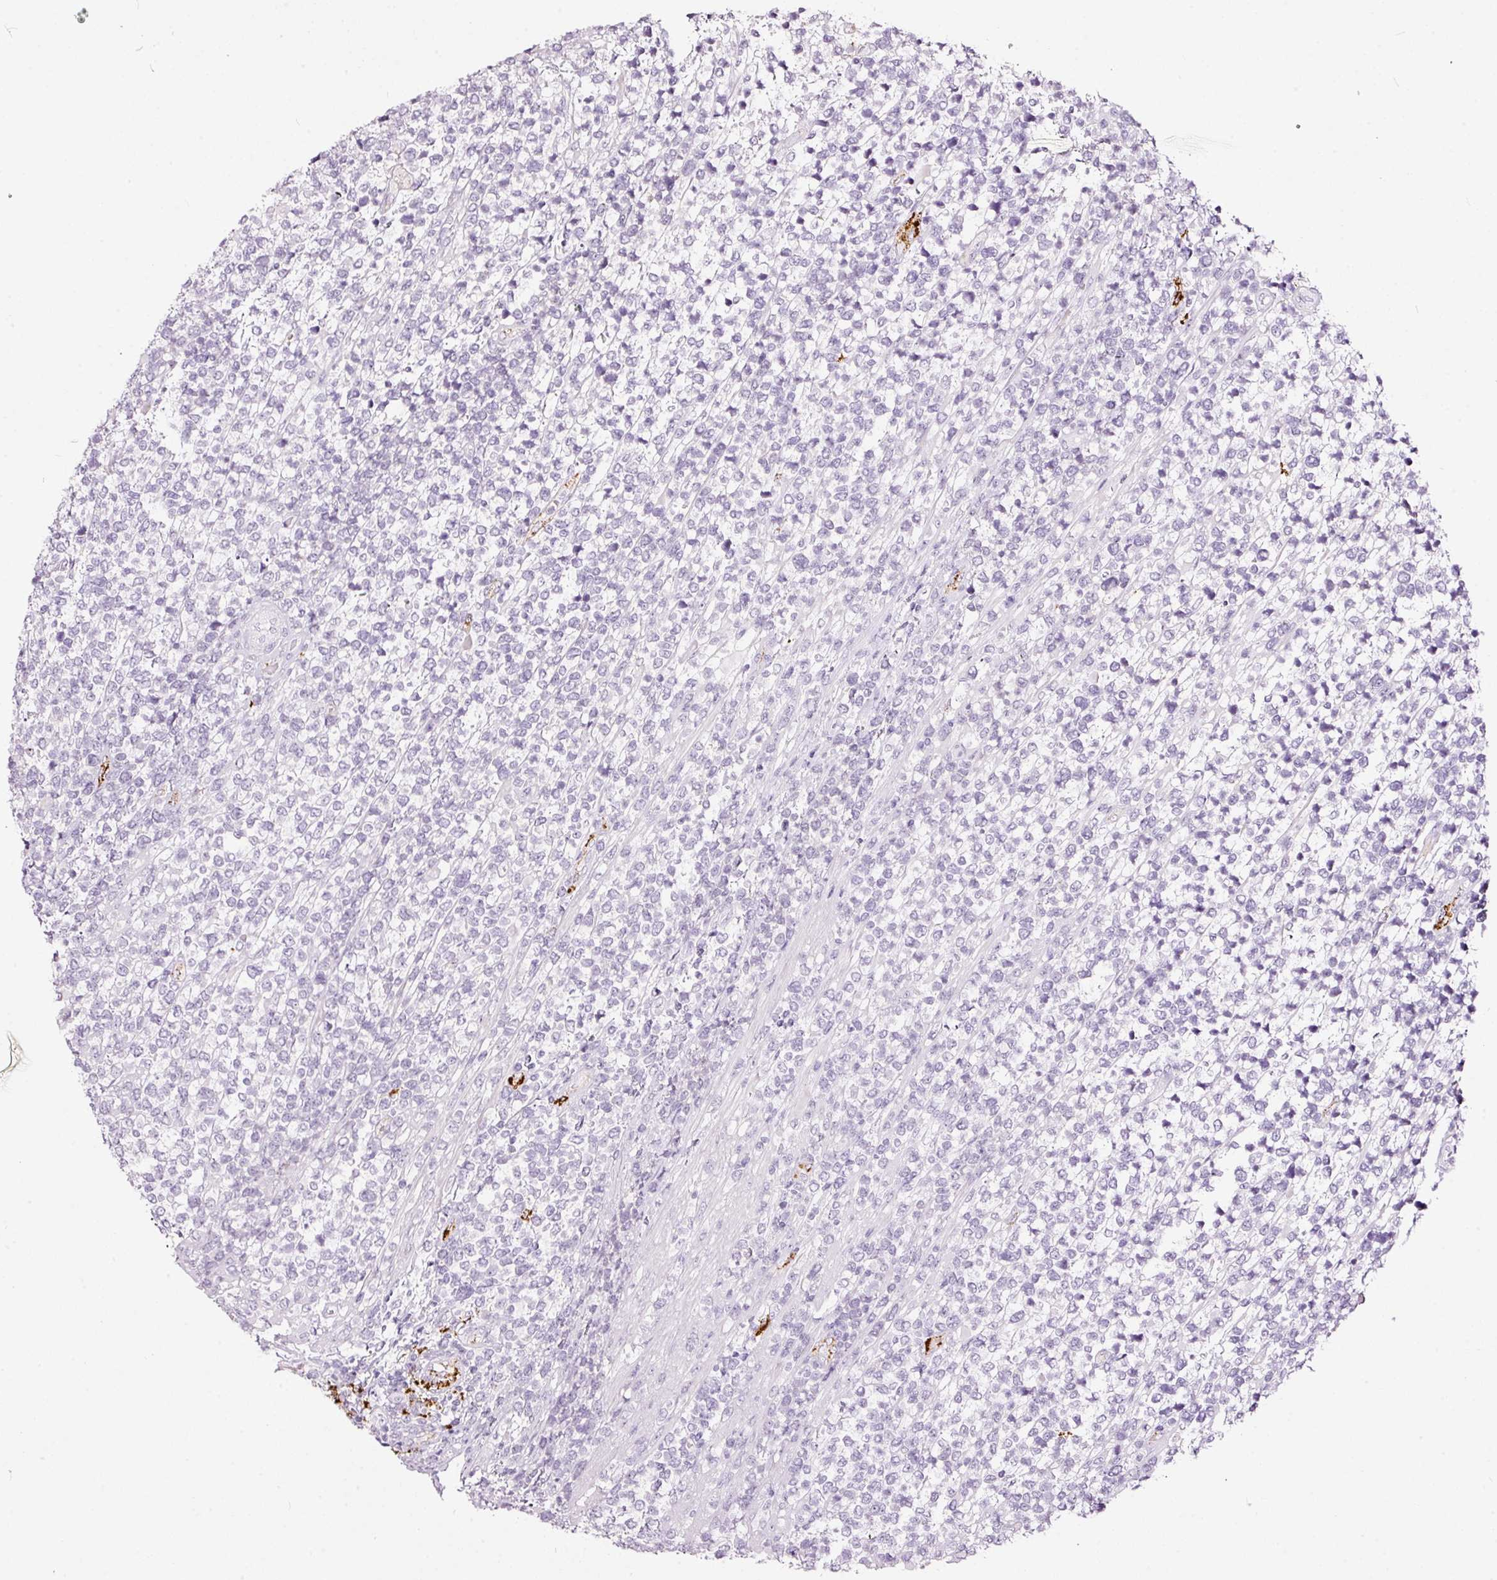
{"staining": {"intensity": "negative", "quantity": "none", "location": "none"}, "tissue": "lymphoma", "cell_type": "Tumor cells", "image_type": "cancer", "snomed": [{"axis": "morphology", "description": "Malignant lymphoma, non-Hodgkin's type, High grade"}, {"axis": "topography", "description": "Soft tissue"}], "caption": "Immunohistochemistry (IHC) of human lymphoma exhibits no expression in tumor cells. (Immunohistochemistry (IHC), brightfield microscopy, high magnification).", "gene": "LAMP3", "patient": {"sex": "female", "age": 56}}